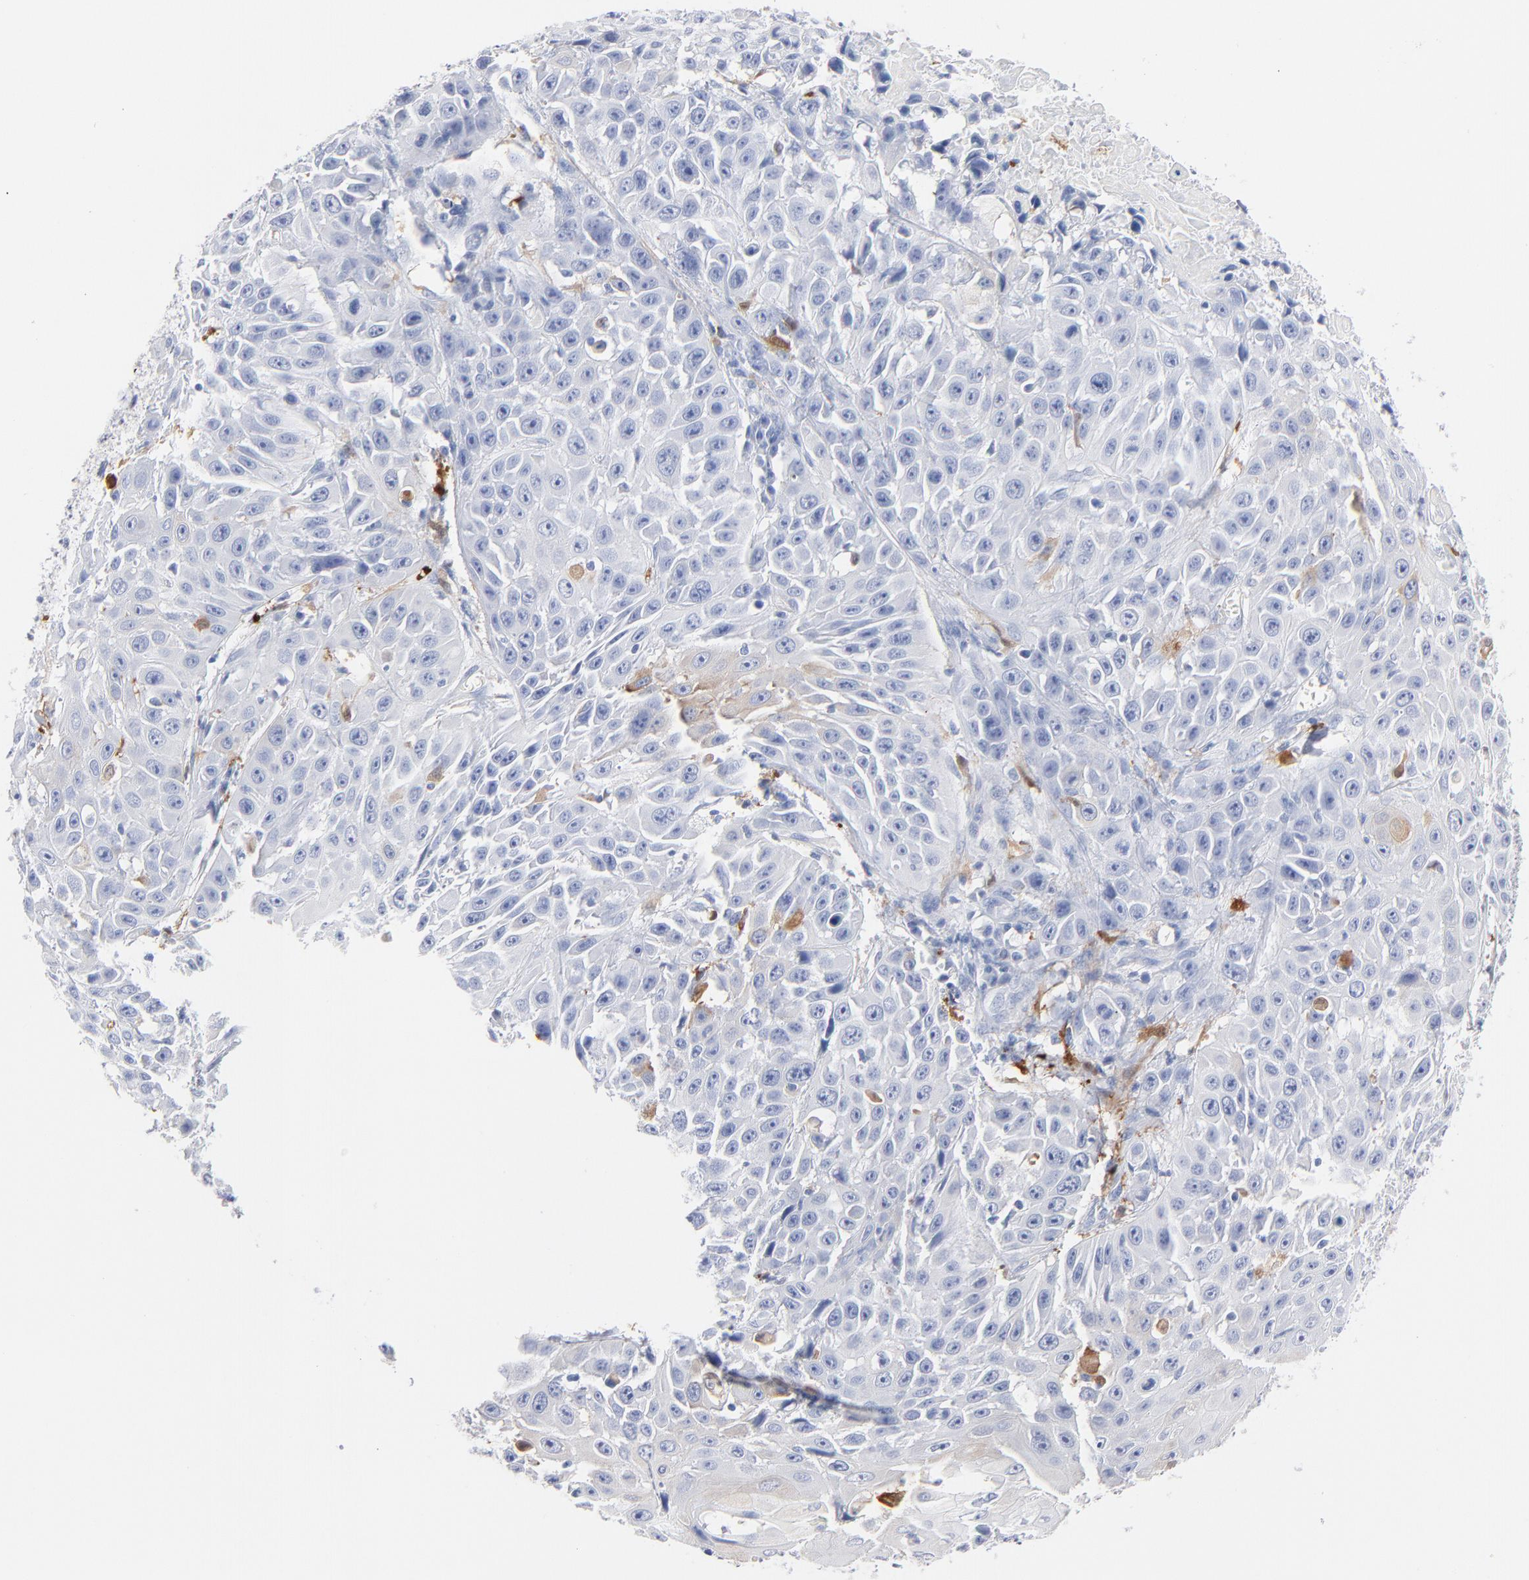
{"staining": {"intensity": "weak", "quantity": "<25%", "location": "cytoplasmic/membranous"}, "tissue": "cervical cancer", "cell_type": "Tumor cells", "image_type": "cancer", "snomed": [{"axis": "morphology", "description": "Squamous cell carcinoma, NOS"}, {"axis": "topography", "description": "Cervix"}], "caption": "DAB (3,3'-diaminobenzidine) immunohistochemical staining of cervical squamous cell carcinoma reveals no significant positivity in tumor cells.", "gene": "IFIT2", "patient": {"sex": "female", "age": 39}}